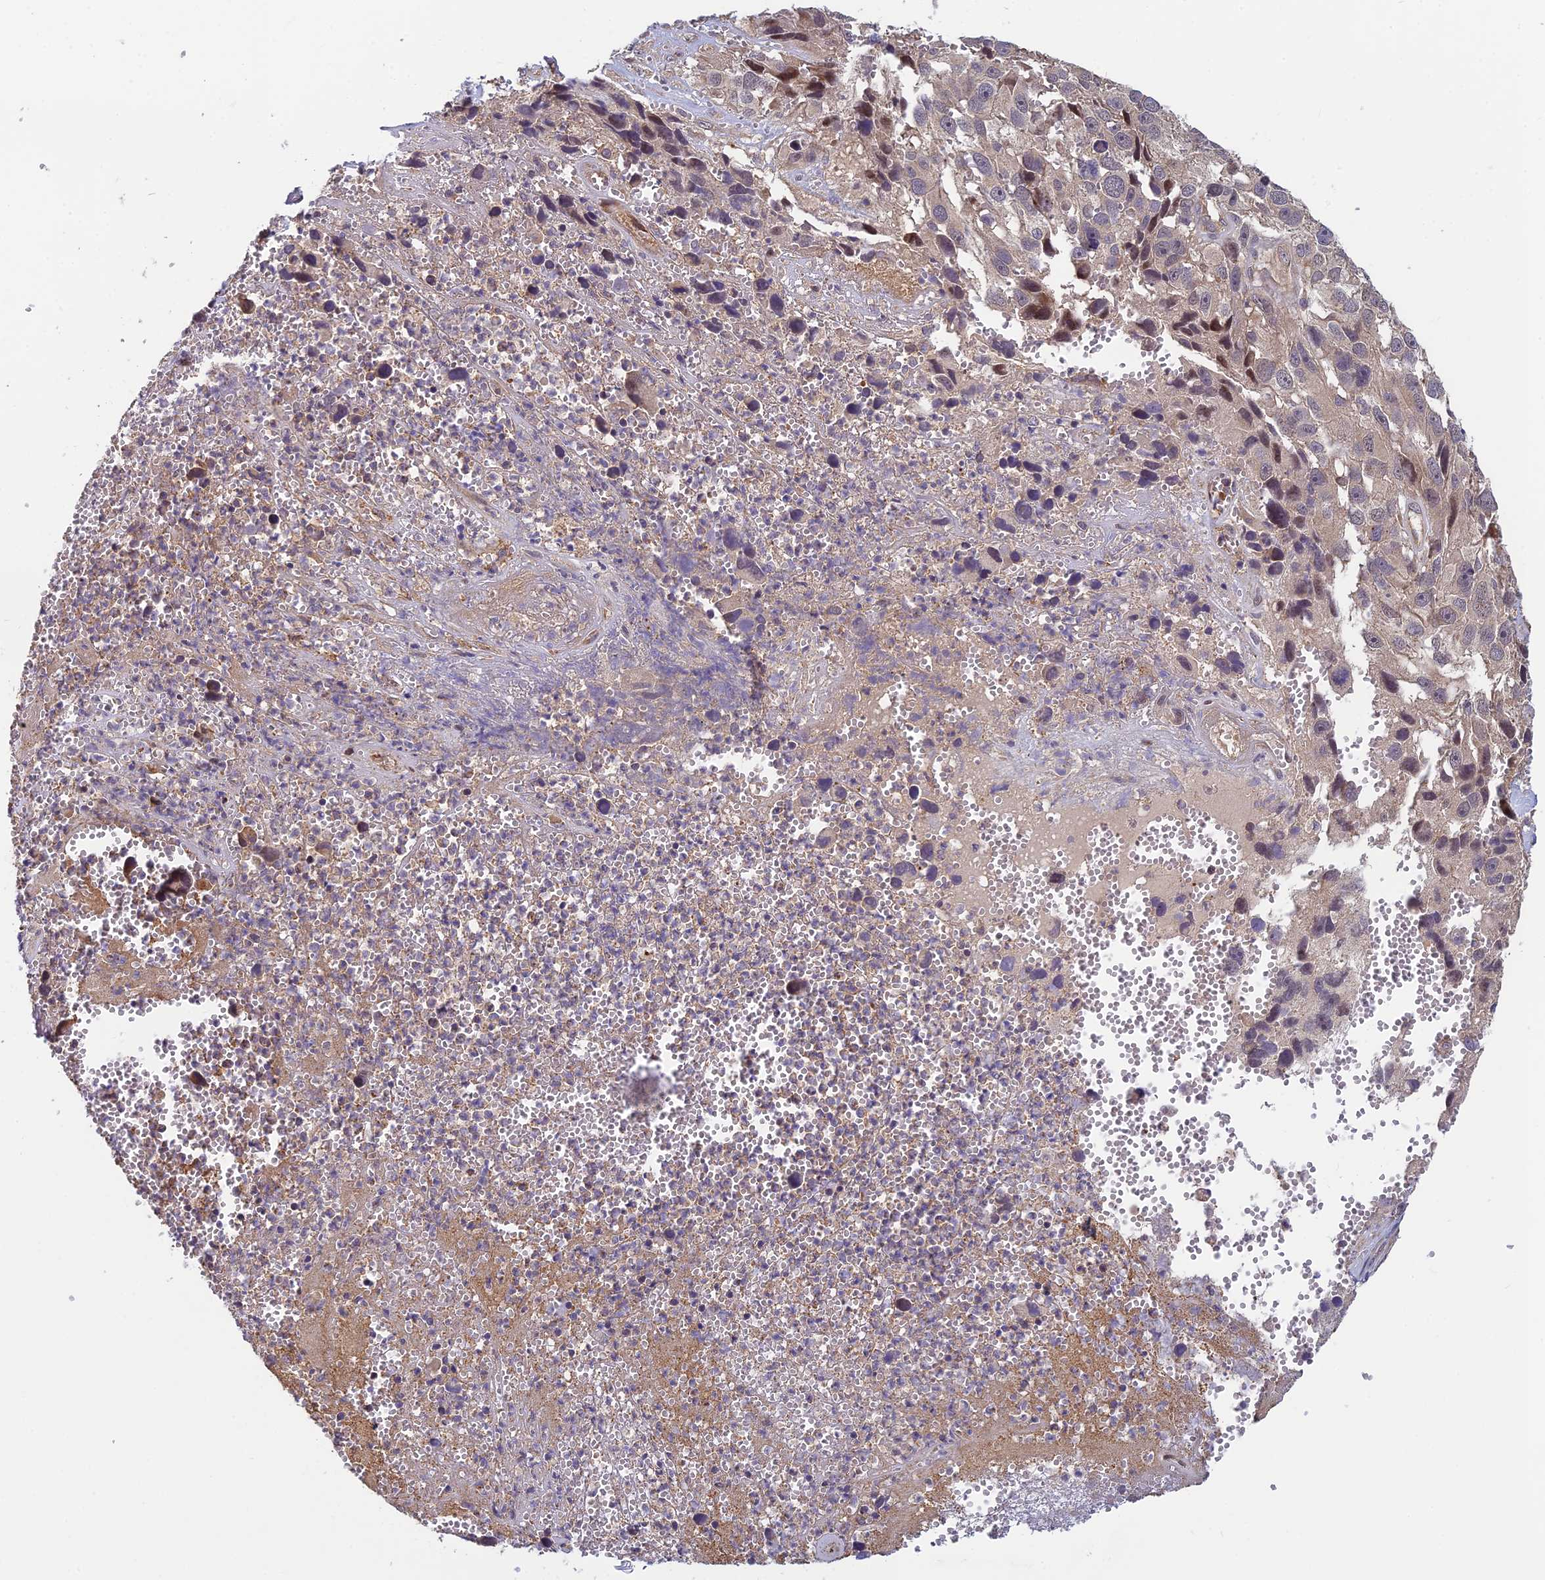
{"staining": {"intensity": "negative", "quantity": "none", "location": "none"}, "tissue": "melanoma", "cell_type": "Tumor cells", "image_type": "cancer", "snomed": [{"axis": "morphology", "description": "Malignant melanoma, NOS"}, {"axis": "topography", "description": "Skin"}], "caption": "Tumor cells are negative for brown protein staining in malignant melanoma.", "gene": "PIKFYVE", "patient": {"sex": "male", "age": 84}}